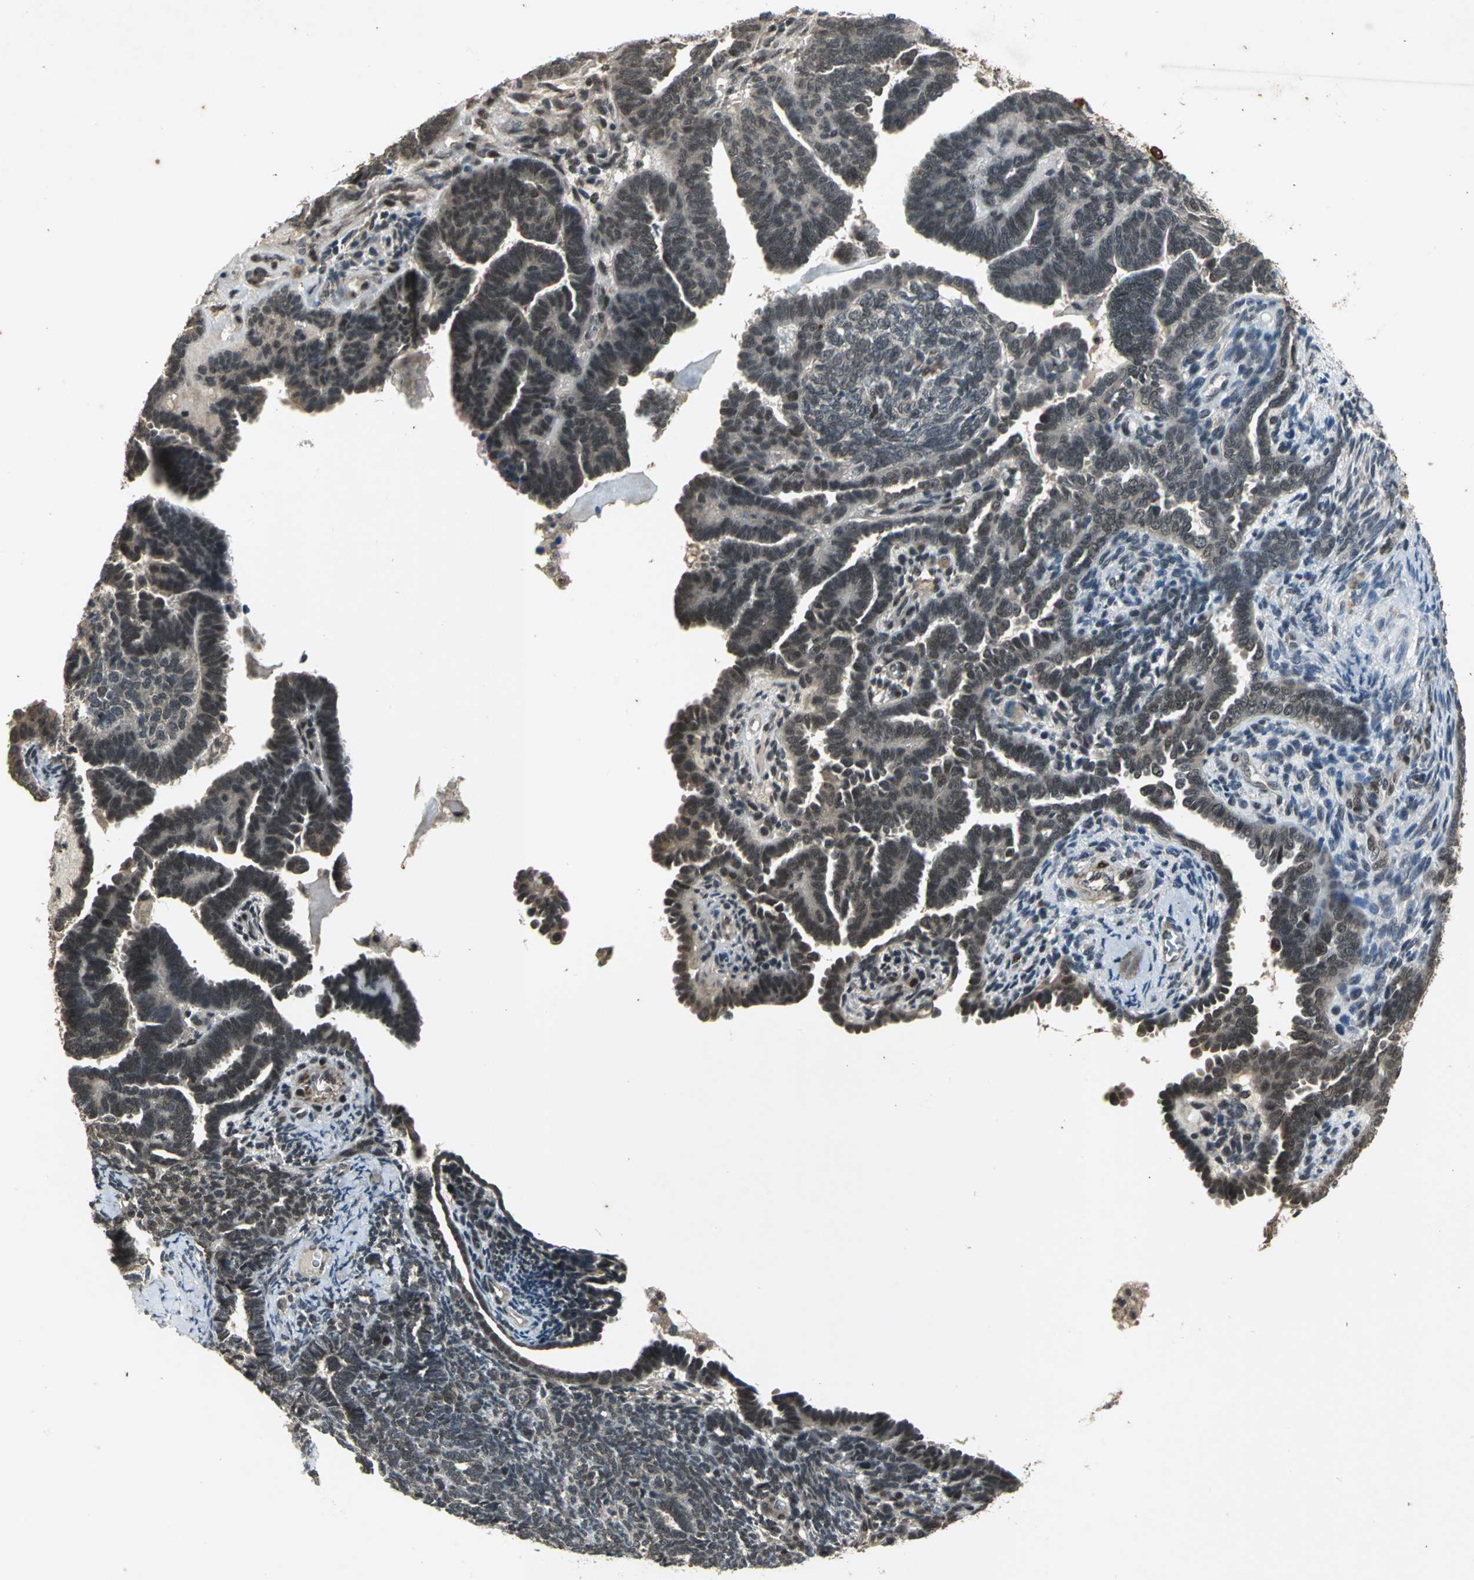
{"staining": {"intensity": "weak", "quantity": "<25%", "location": "cytoplasmic/membranous"}, "tissue": "endometrial cancer", "cell_type": "Tumor cells", "image_type": "cancer", "snomed": [{"axis": "morphology", "description": "Neoplasm, malignant, NOS"}, {"axis": "topography", "description": "Endometrium"}], "caption": "Tumor cells show no significant positivity in endometrial cancer (malignant neoplasm).", "gene": "NOTCH3", "patient": {"sex": "female", "age": 74}}